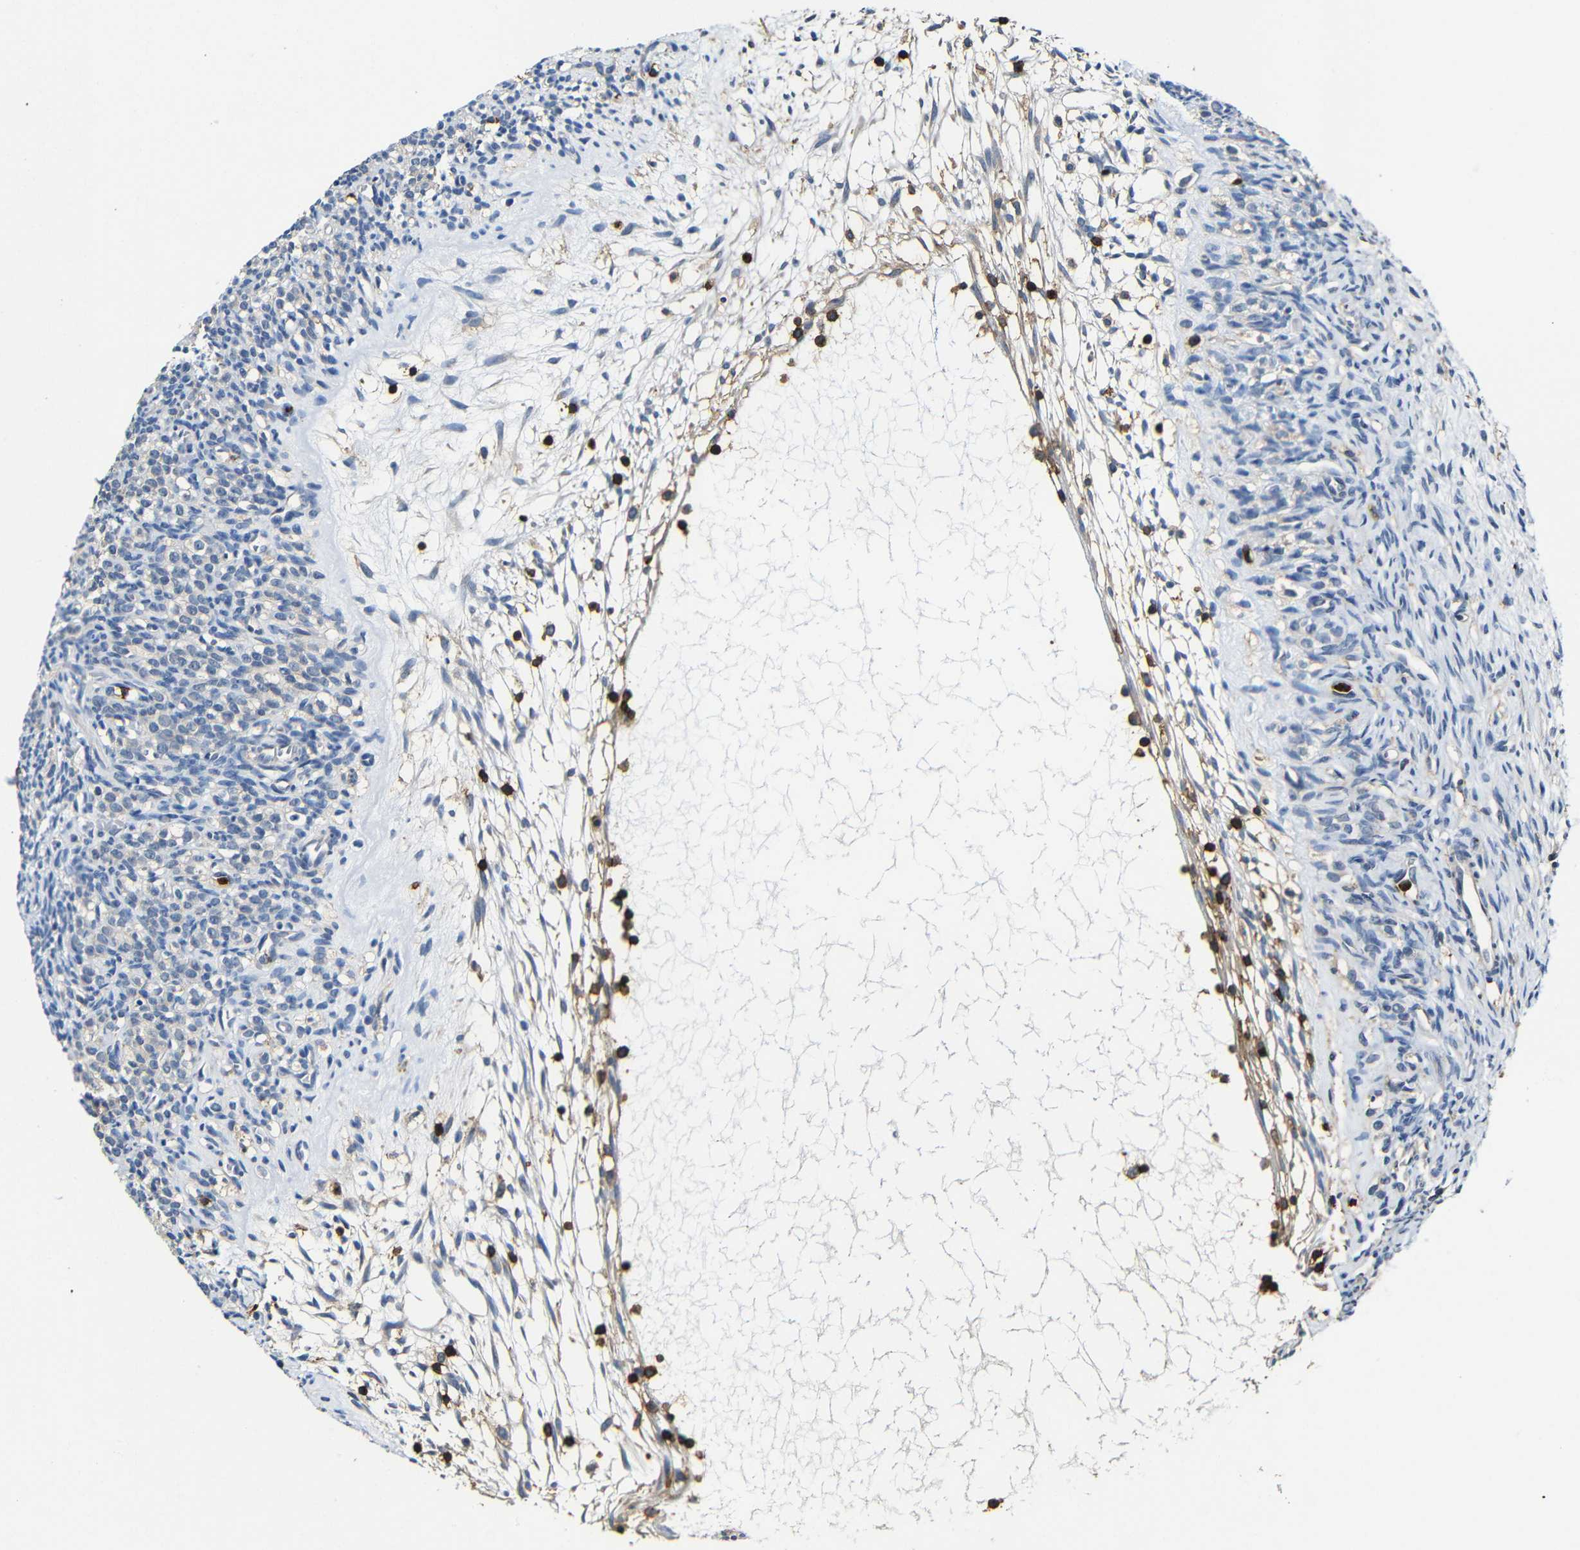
{"staining": {"intensity": "weak", "quantity": "<25%", "location": "cytoplasmic/membranous"}, "tissue": "ovary", "cell_type": "Ovarian stroma cells", "image_type": "normal", "snomed": [{"axis": "morphology", "description": "Normal tissue, NOS"}, {"axis": "topography", "description": "Ovary"}], "caption": "Ovarian stroma cells show no significant positivity in unremarkable ovary. The staining was performed using DAB to visualize the protein expression in brown, while the nuclei were stained in blue with hematoxylin (Magnification: 20x).", "gene": "P2RY12", "patient": {"sex": "female", "age": 33}}